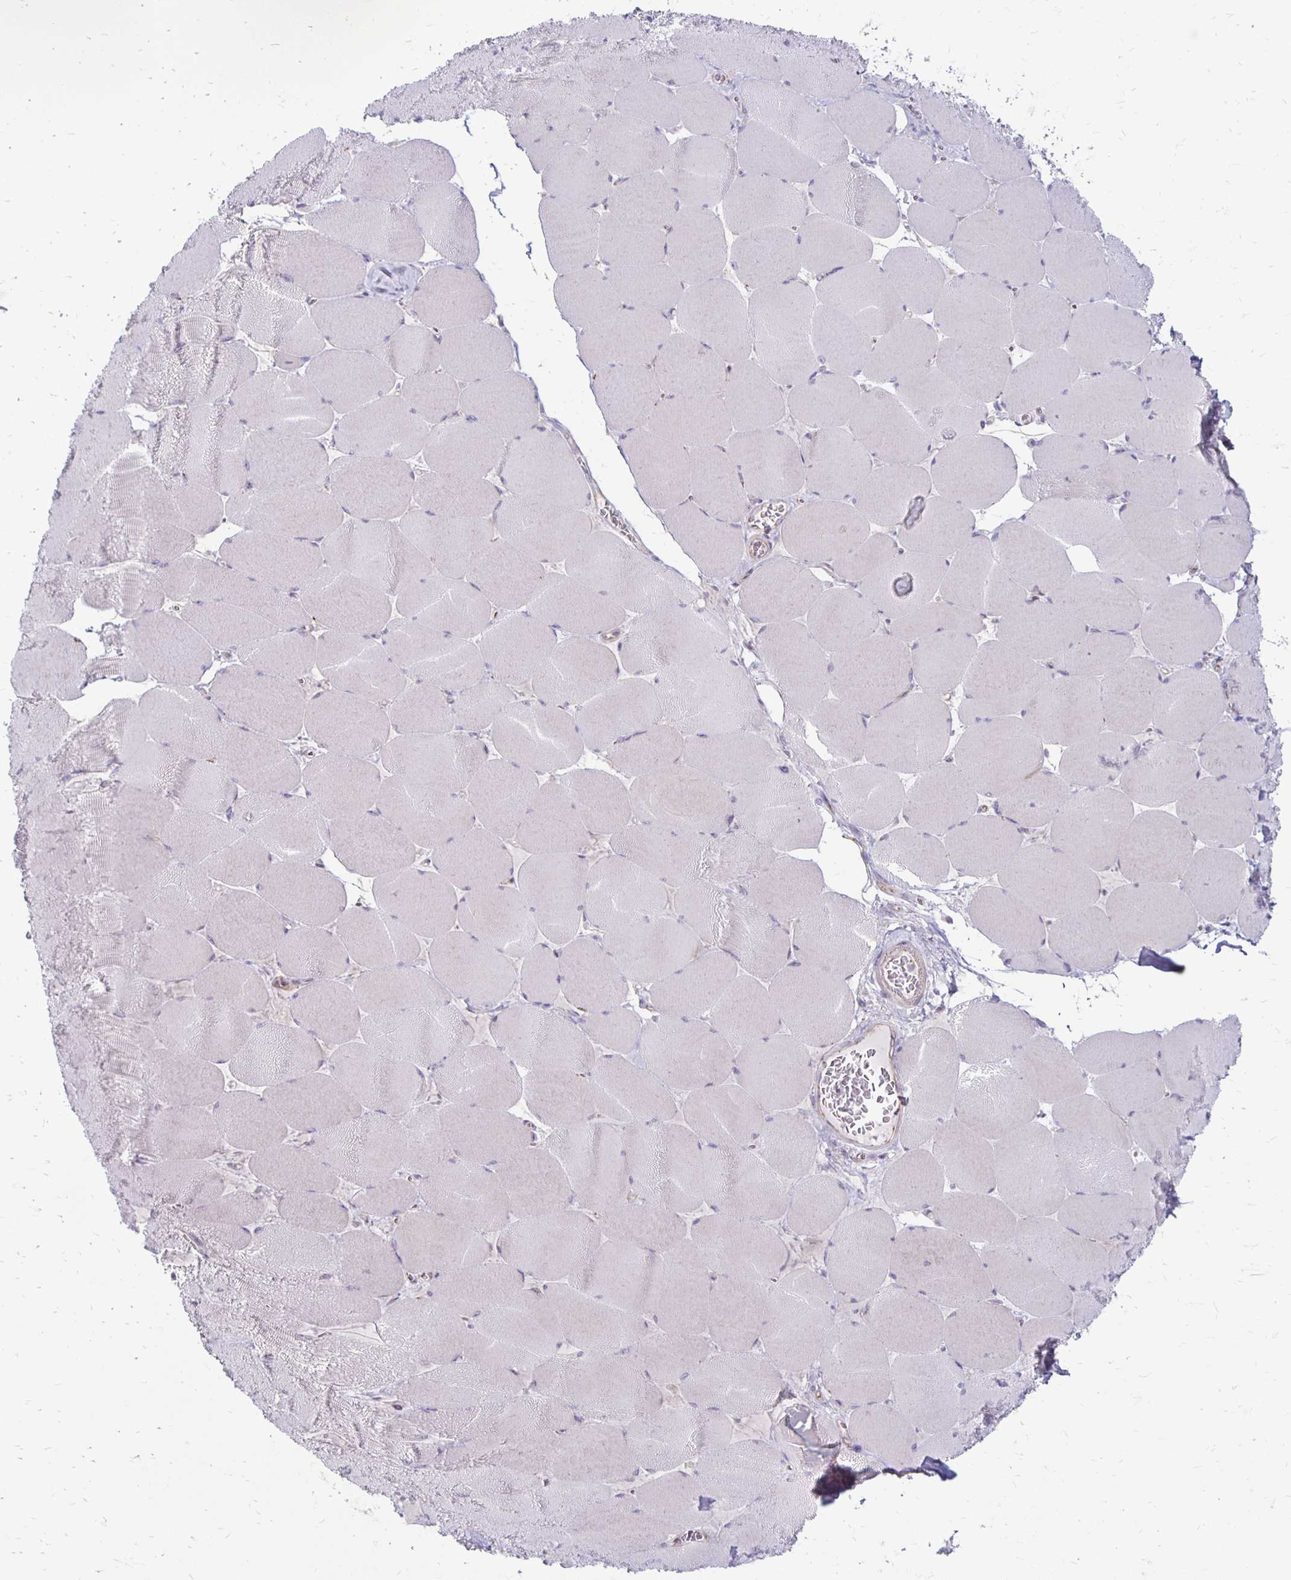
{"staining": {"intensity": "negative", "quantity": "none", "location": "none"}, "tissue": "skeletal muscle", "cell_type": "Myocytes", "image_type": "normal", "snomed": [{"axis": "morphology", "description": "Normal tissue, NOS"}, {"axis": "topography", "description": "Skeletal muscle"}], "caption": "This is an immunohistochemistry (IHC) micrograph of unremarkable skeletal muscle. There is no staining in myocytes.", "gene": "KATNBL1", "patient": {"sex": "female", "age": 75}}